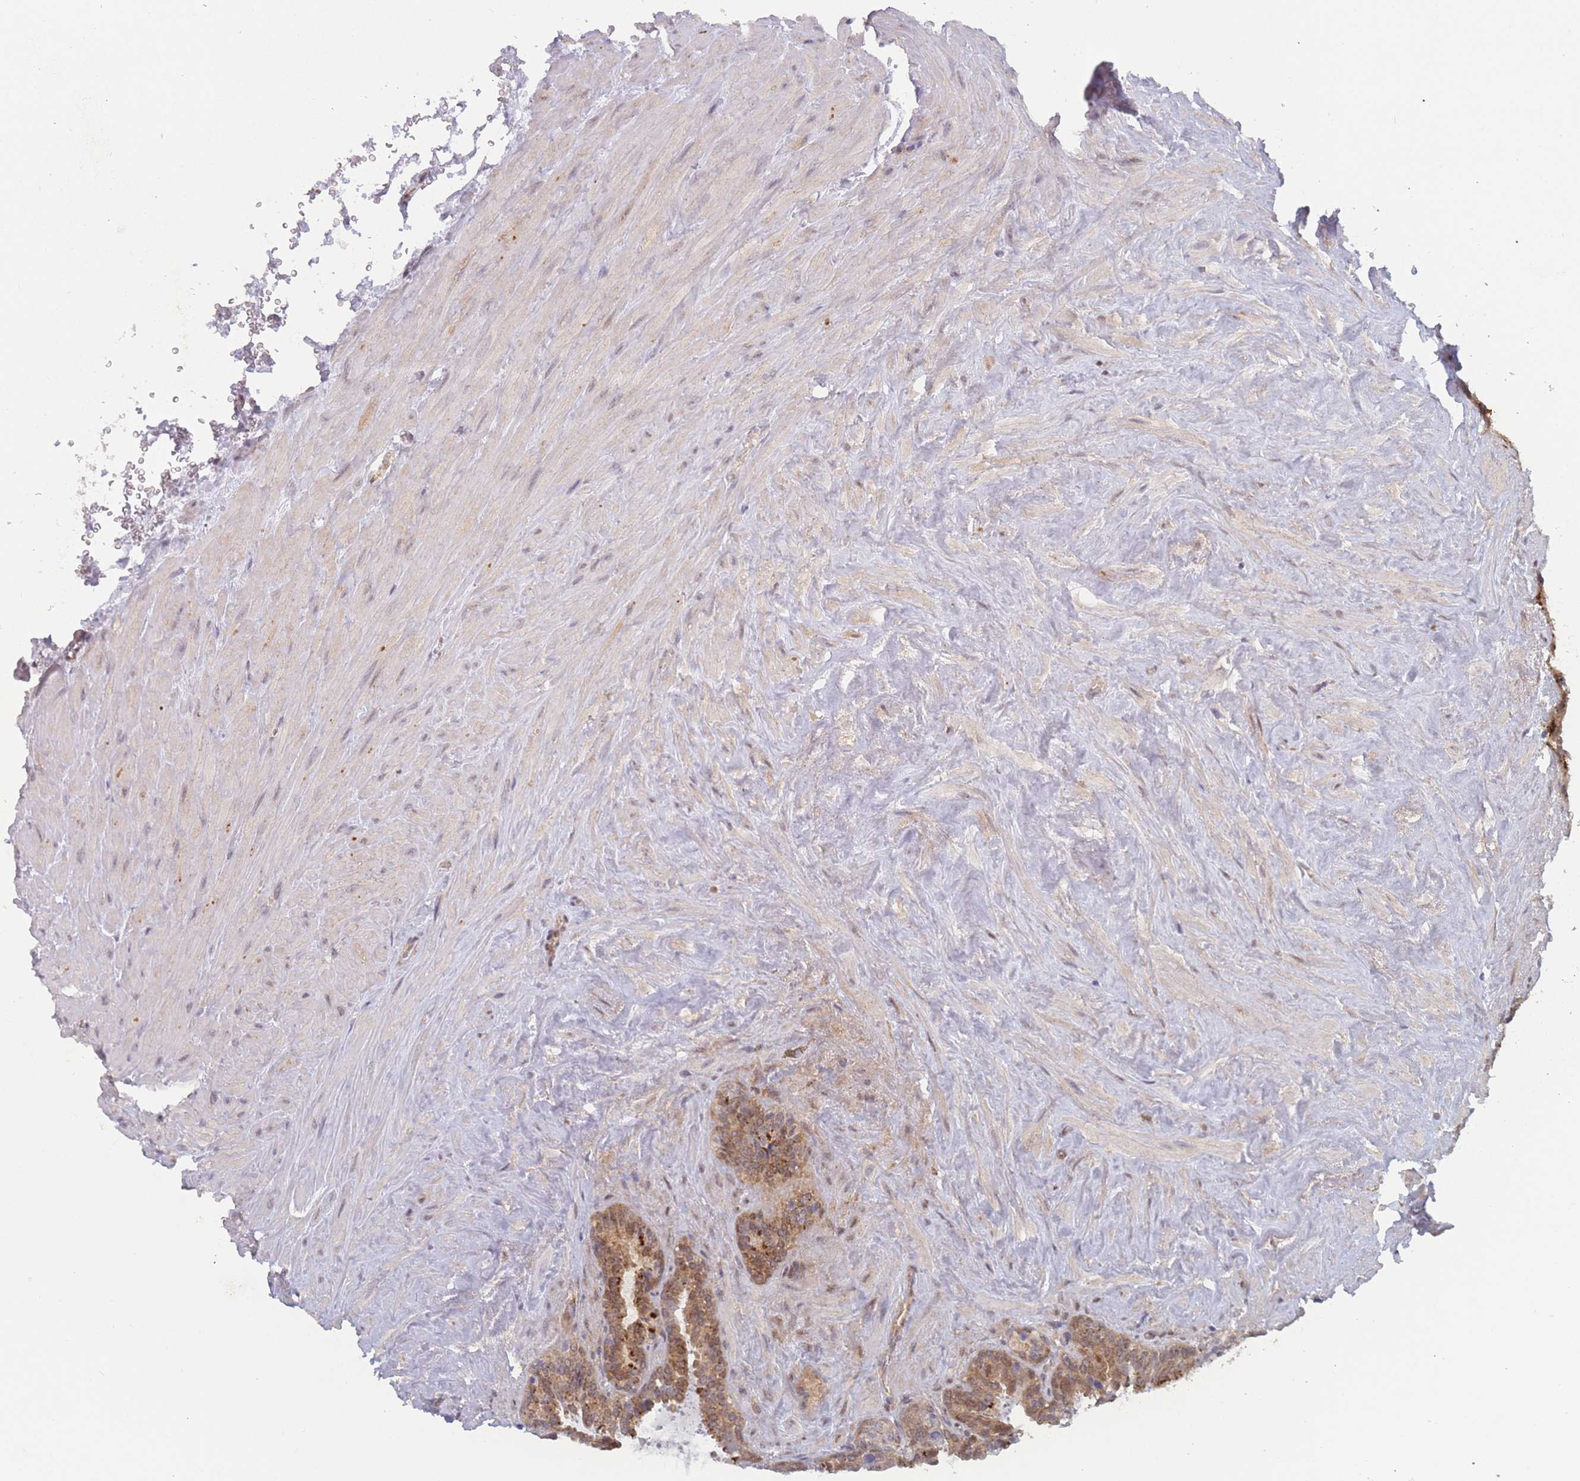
{"staining": {"intensity": "moderate", "quantity": ">75%", "location": "cytoplasmic/membranous"}, "tissue": "seminal vesicle", "cell_type": "Glandular cells", "image_type": "normal", "snomed": [{"axis": "morphology", "description": "Normal tissue, NOS"}, {"axis": "topography", "description": "Seminal veicle"}], "caption": "Protein positivity by immunohistochemistry (IHC) exhibits moderate cytoplasmic/membranous expression in approximately >75% of glandular cells in unremarkable seminal vesicle. The staining is performed using DAB (3,3'-diaminobenzidine) brown chromogen to label protein expression. The nuclei are counter-stained blue using hematoxylin.", "gene": "MRI1", "patient": {"sex": "male", "age": 68}}